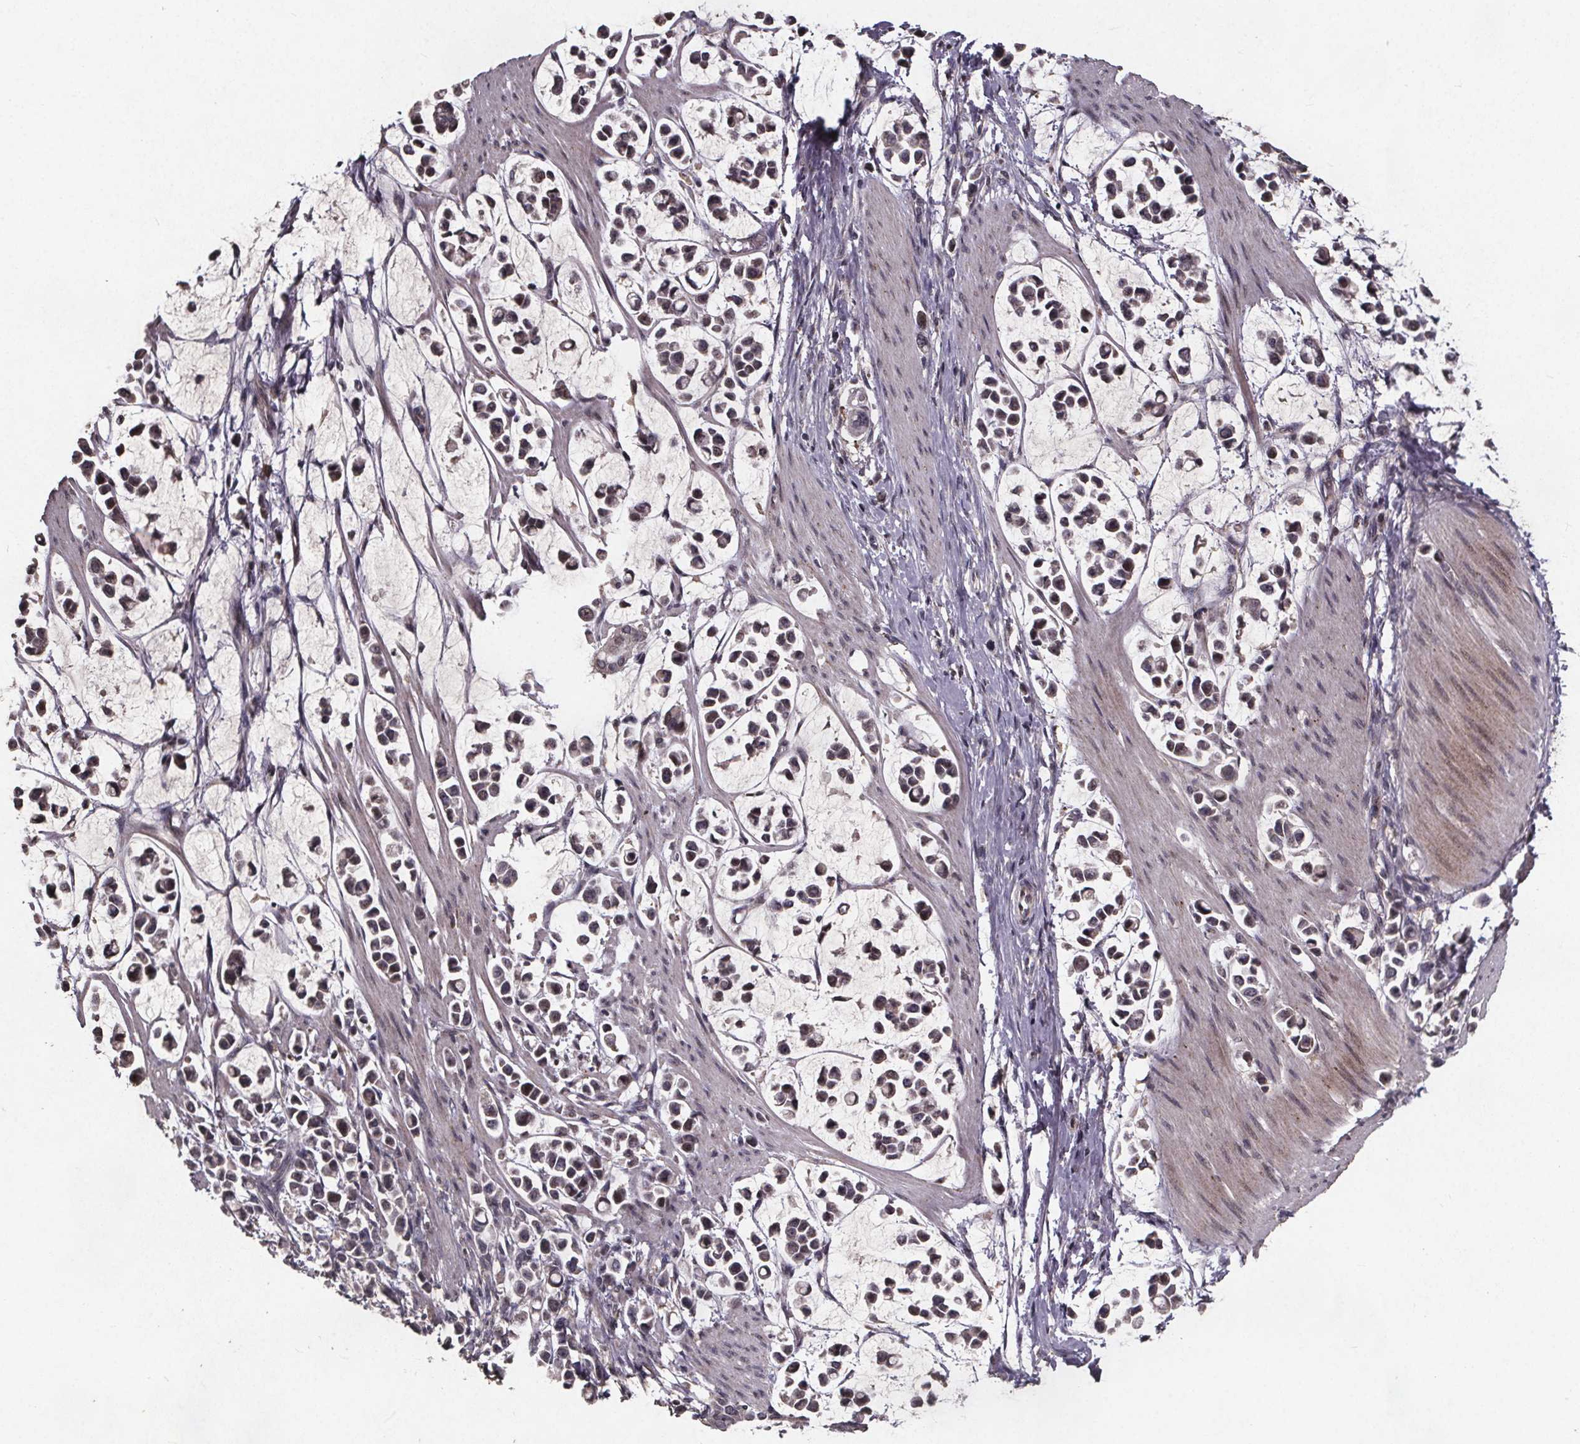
{"staining": {"intensity": "negative", "quantity": "none", "location": "none"}, "tissue": "stomach cancer", "cell_type": "Tumor cells", "image_type": "cancer", "snomed": [{"axis": "morphology", "description": "Adenocarcinoma, NOS"}, {"axis": "topography", "description": "Stomach"}], "caption": "DAB immunohistochemical staining of human stomach cancer exhibits no significant staining in tumor cells. Brightfield microscopy of IHC stained with DAB (brown) and hematoxylin (blue), captured at high magnification.", "gene": "GPX3", "patient": {"sex": "male", "age": 82}}